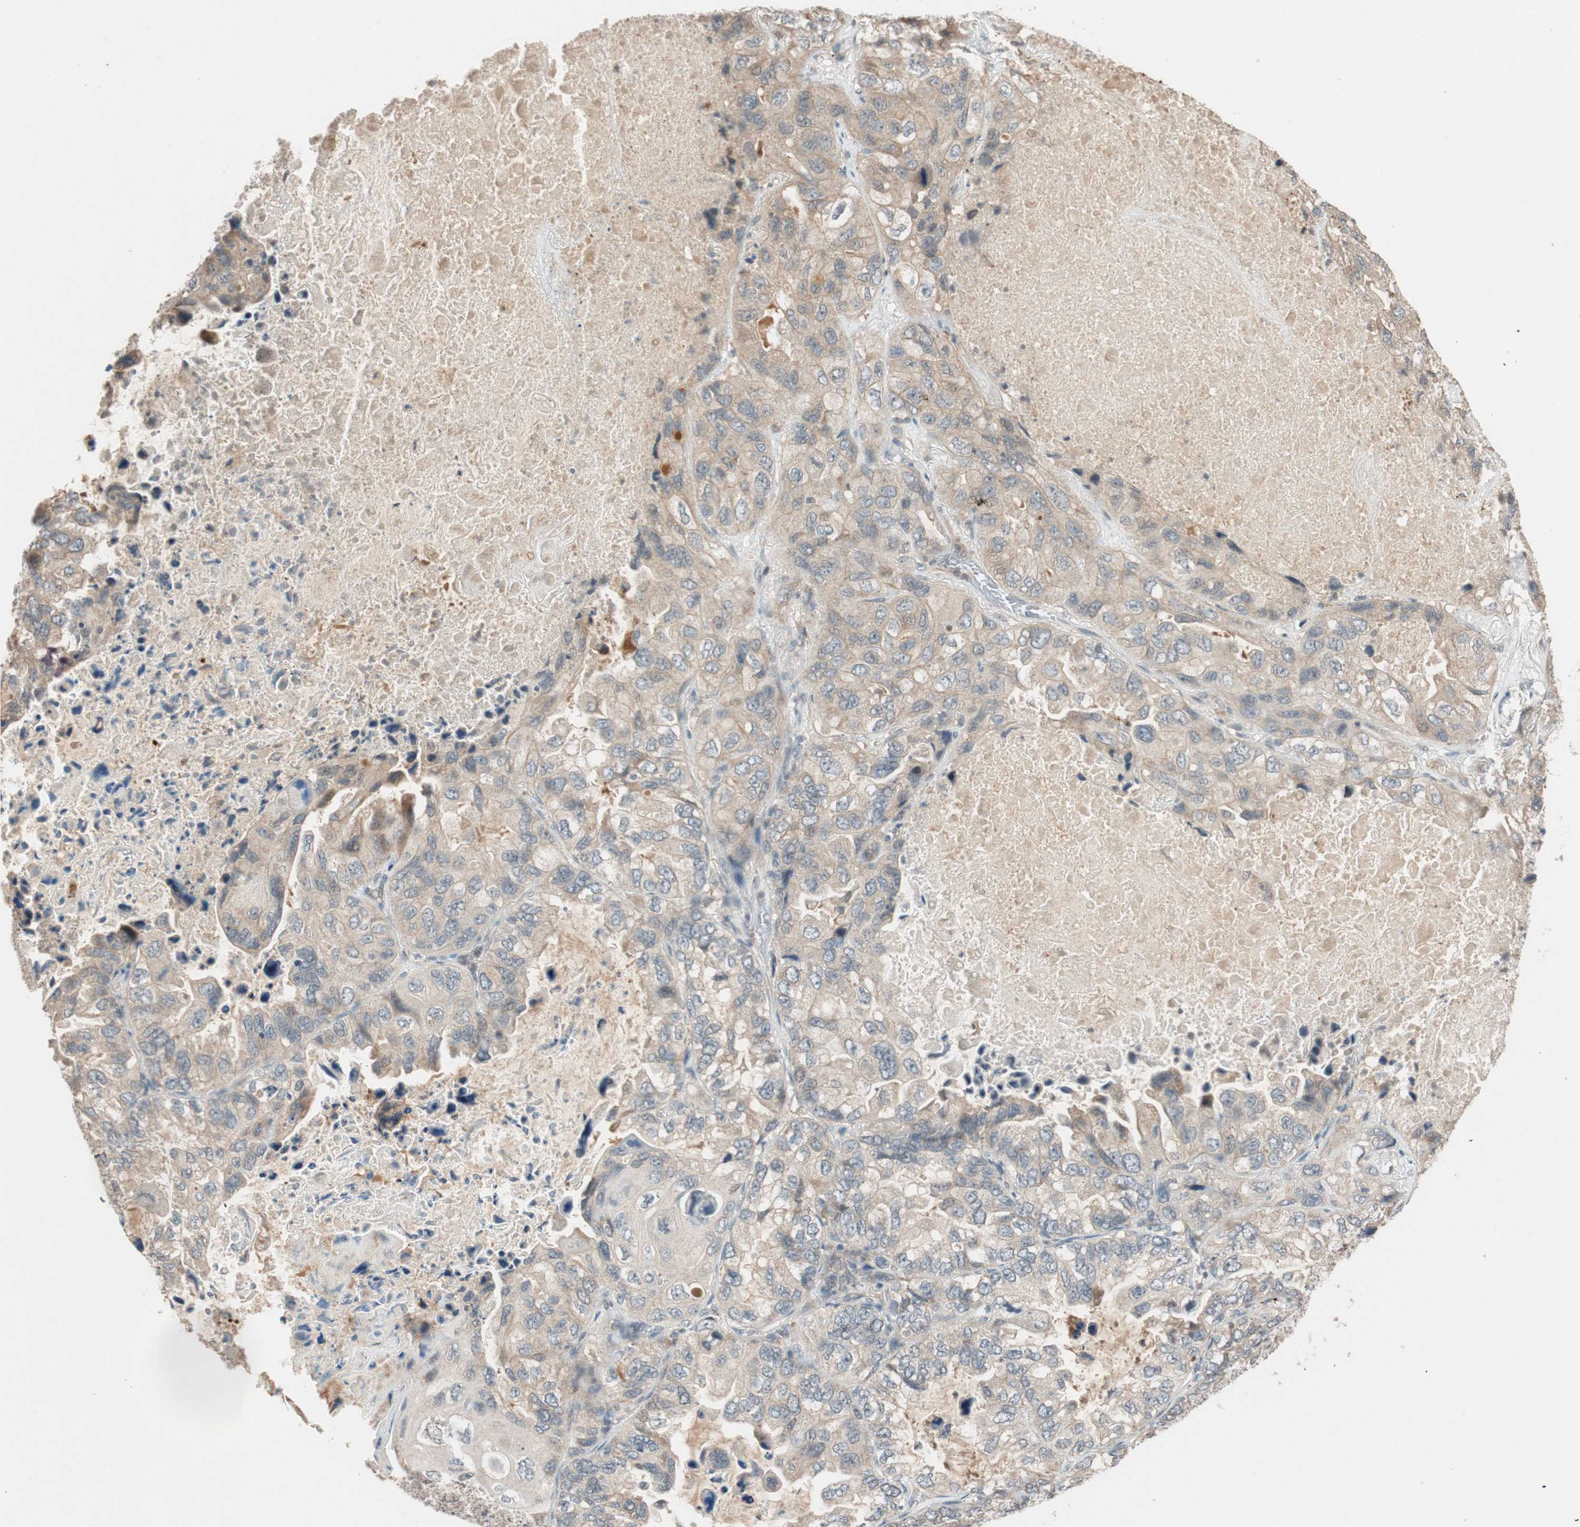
{"staining": {"intensity": "weak", "quantity": ">75%", "location": "cytoplasmic/membranous"}, "tissue": "lung cancer", "cell_type": "Tumor cells", "image_type": "cancer", "snomed": [{"axis": "morphology", "description": "Squamous cell carcinoma, NOS"}, {"axis": "topography", "description": "Lung"}], "caption": "Human lung cancer (squamous cell carcinoma) stained with a brown dye demonstrates weak cytoplasmic/membranous positive expression in about >75% of tumor cells.", "gene": "GLB1", "patient": {"sex": "female", "age": 73}}